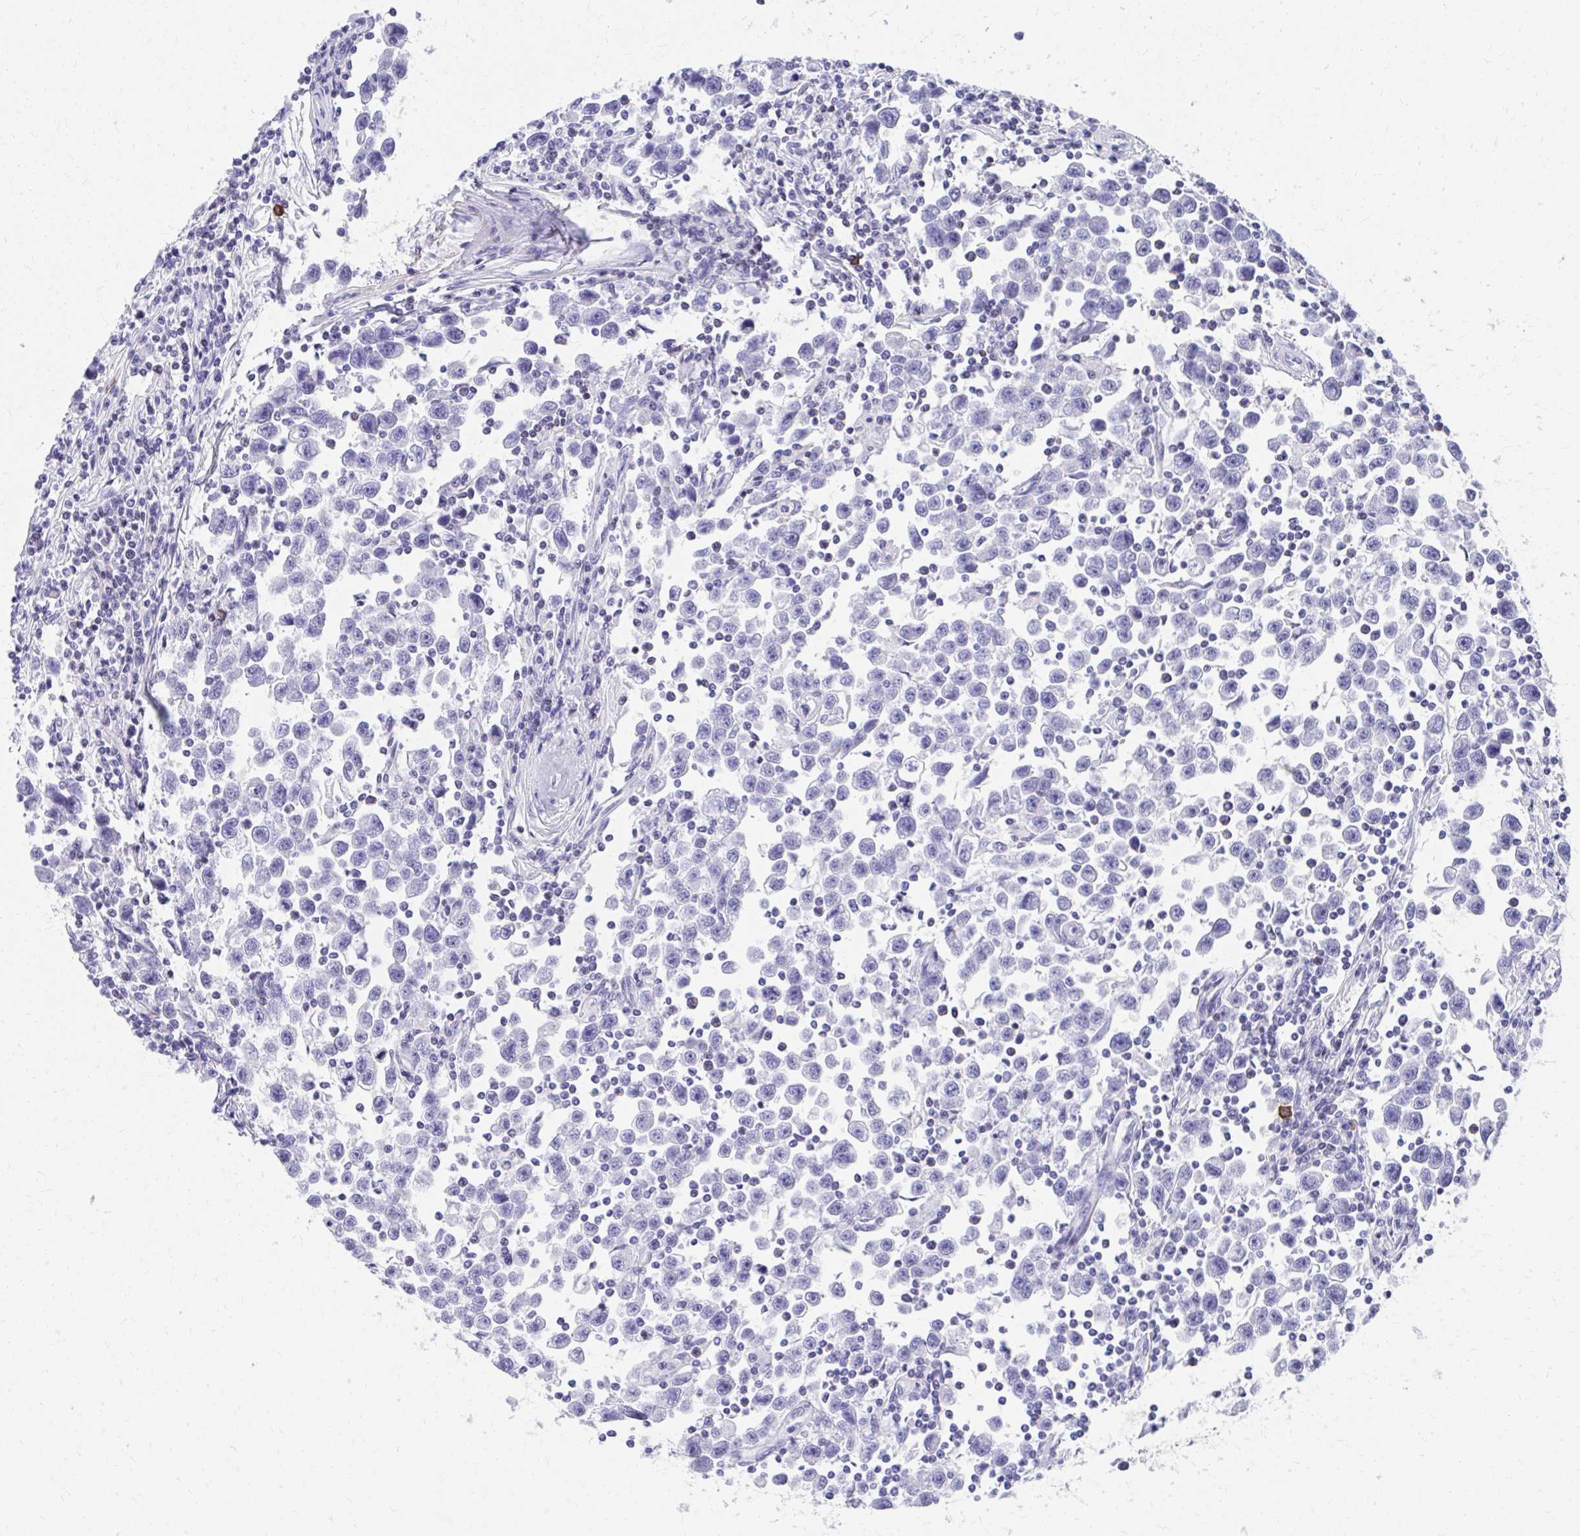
{"staining": {"intensity": "negative", "quantity": "none", "location": "none"}, "tissue": "testis cancer", "cell_type": "Tumor cells", "image_type": "cancer", "snomed": [{"axis": "morphology", "description": "Seminoma, NOS"}, {"axis": "topography", "description": "Testis"}], "caption": "A histopathology image of seminoma (testis) stained for a protein demonstrates no brown staining in tumor cells.", "gene": "RUNX3", "patient": {"sex": "male", "age": 31}}